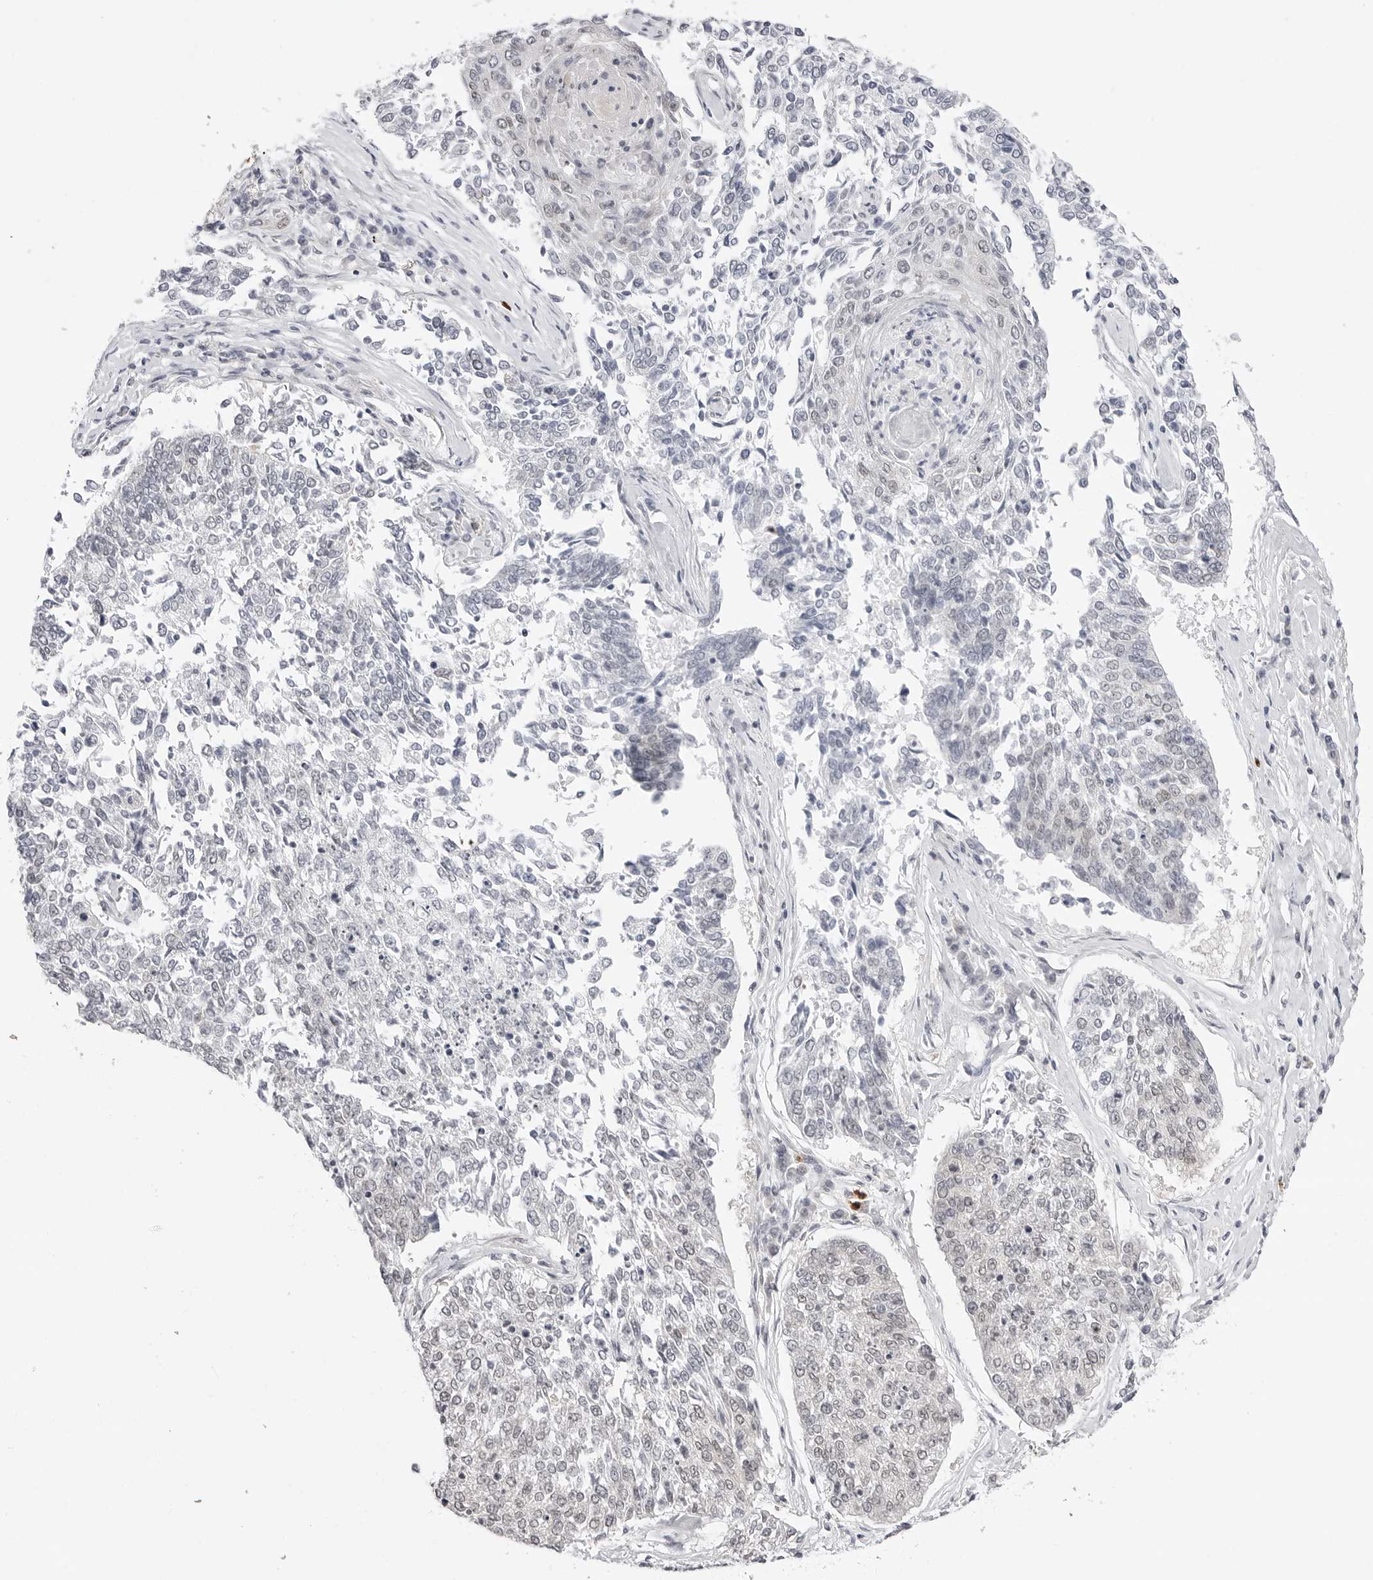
{"staining": {"intensity": "negative", "quantity": "none", "location": "none"}, "tissue": "lung cancer", "cell_type": "Tumor cells", "image_type": "cancer", "snomed": [{"axis": "morphology", "description": "Normal tissue, NOS"}, {"axis": "morphology", "description": "Squamous cell carcinoma, NOS"}, {"axis": "topography", "description": "Cartilage tissue"}, {"axis": "topography", "description": "Bronchus"}, {"axis": "topography", "description": "Lung"}], "caption": "Image shows no significant protein positivity in tumor cells of lung cancer (squamous cell carcinoma).", "gene": "PPP2R5C", "patient": {"sex": "female", "age": 49}}